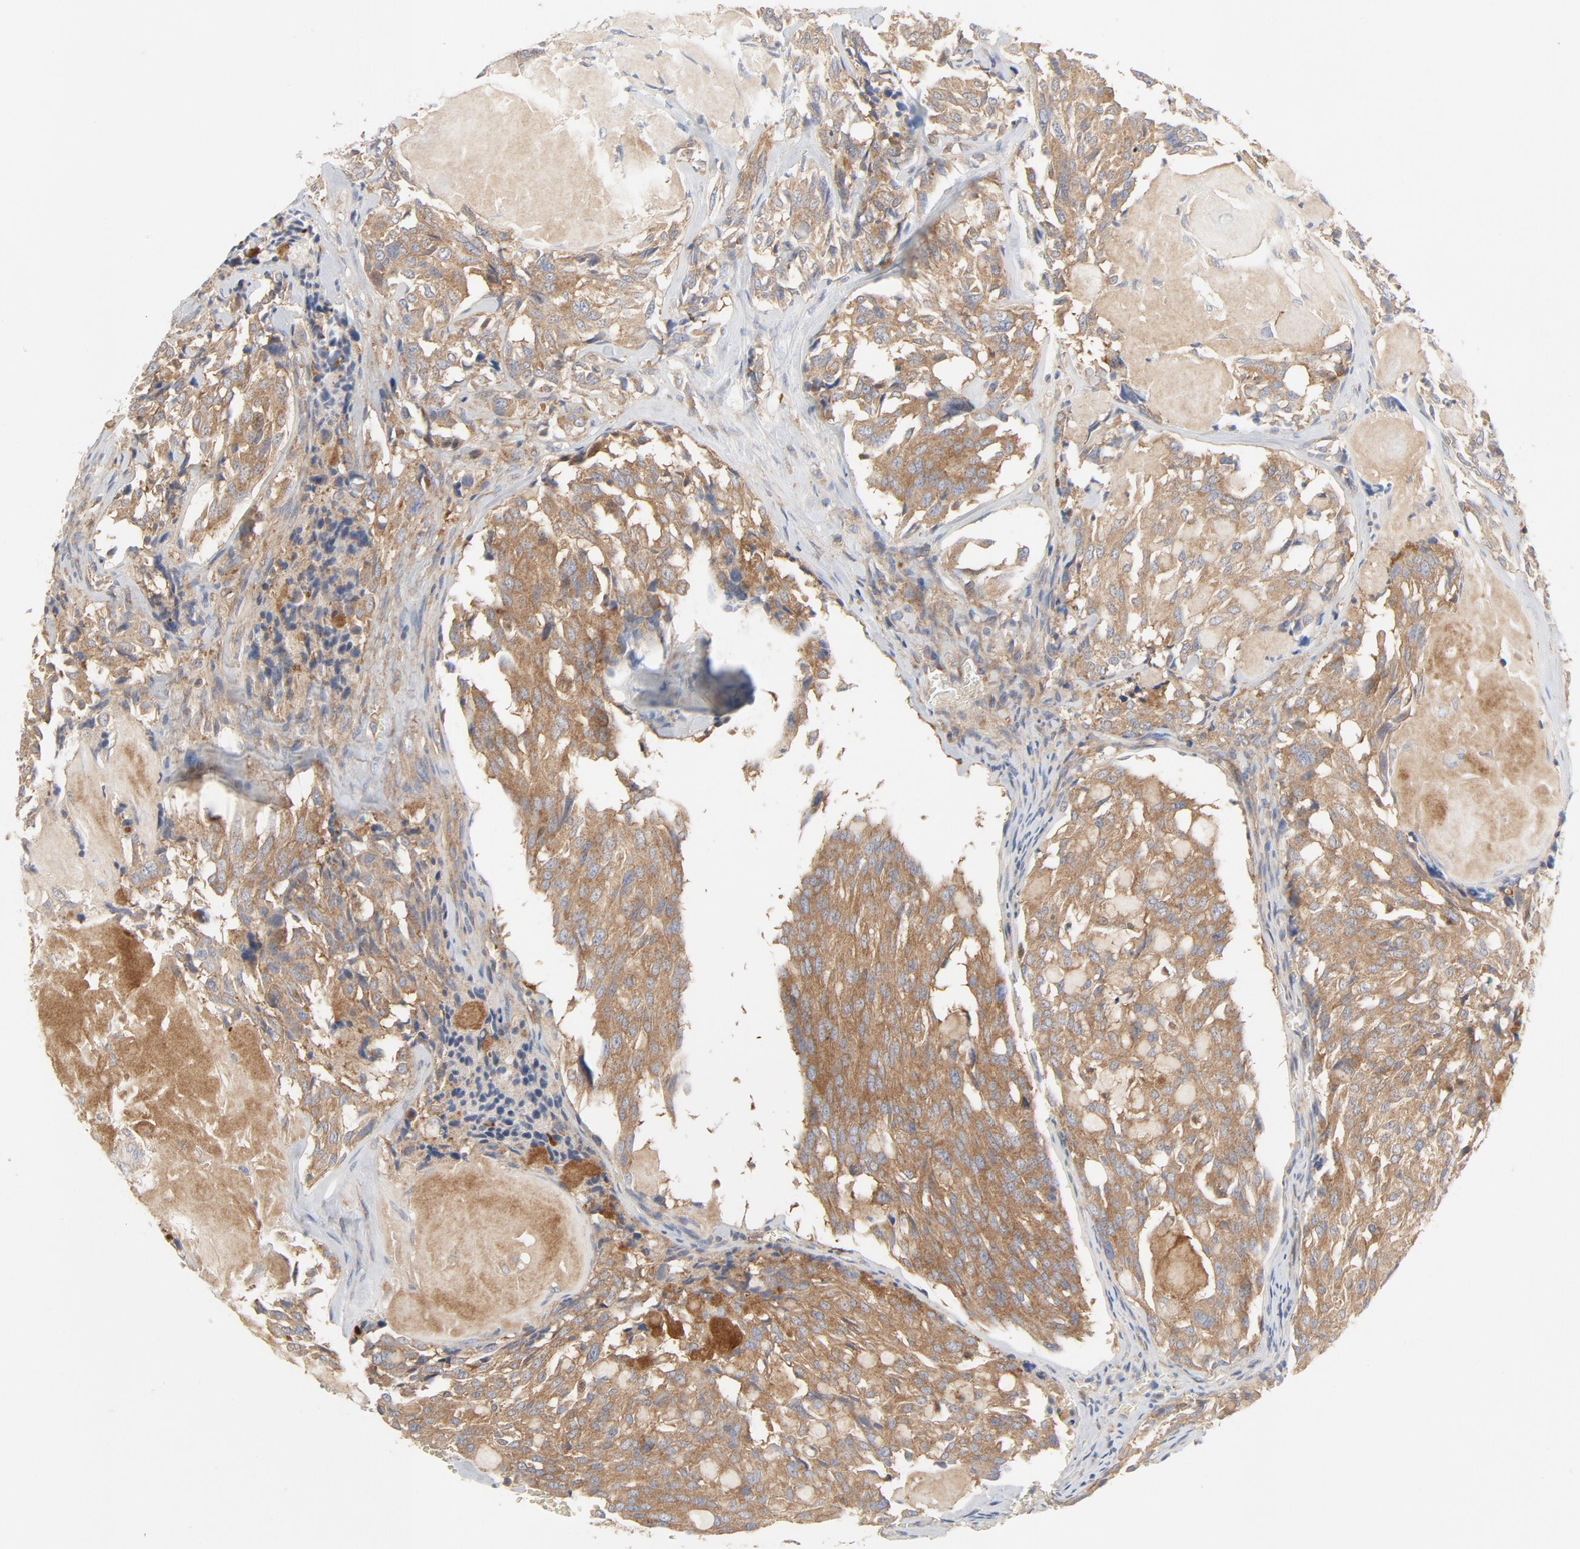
{"staining": {"intensity": "moderate", "quantity": ">75%", "location": "cytoplasmic/membranous"}, "tissue": "thyroid cancer", "cell_type": "Tumor cells", "image_type": "cancer", "snomed": [{"axis": "morphology", "description": "Carcinoma, NOS"}, {"axis": "morphology", "description": "Carcinoid, malignant, NOS"}, {"axis": "topography", "description": "Thyroid gland"}], "caption": "About >75% of tumor cells in thyroid cancer reveal moderate cytoplasmic/membranous protein expression as visualized by brown immunohistochemical staining.", "gene": "RABEP1", "patient": {"sex": "male", "age": 33}}